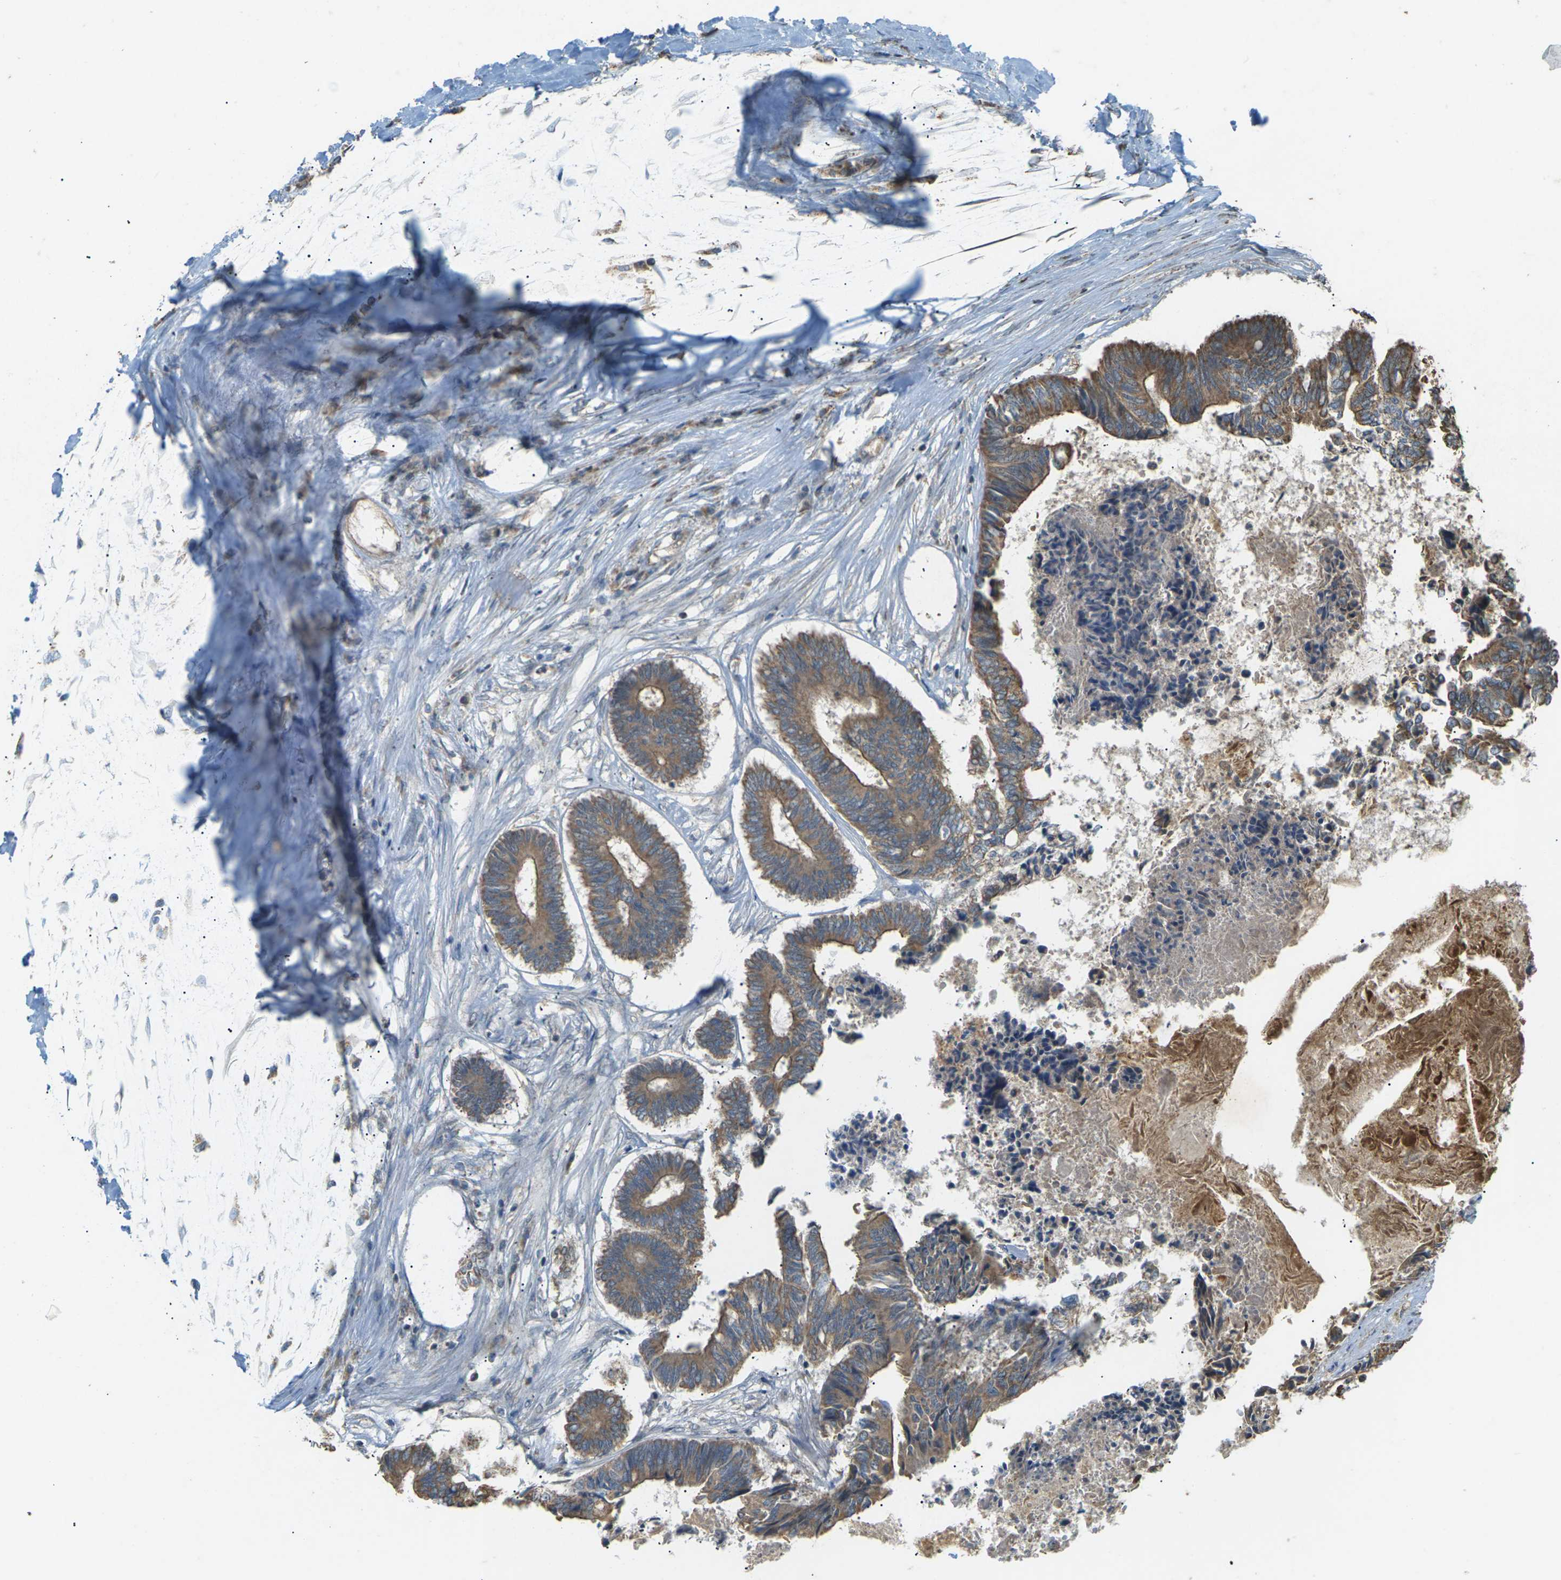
{"staining": {"intensity": "moderate", "quantity": ">75%", "location": "cytoplasmic/membranous"}, "tissue": "colorectal cancer", "cell_type": "Tumor cells", "image_type": "cancer", "snomed": [{"axis": "morphology", "description": "Adenocarcinoma, NOS"}, {"axis": "topography", "description": "Rectum"}], "caption": "A high-resolution micrograph shows immunohistochemistry (IHC) staining of colorectal cancer, which displays moderate cytoplasmic/membranous expression in approximately >75% of tumor cells. (DAB (3,3'-diaminobenzidine) IHC, brown staining for protein, blue staining for nuclei).", "gene": "KSR1", "patient": {"sex": "male", "age": 63}}